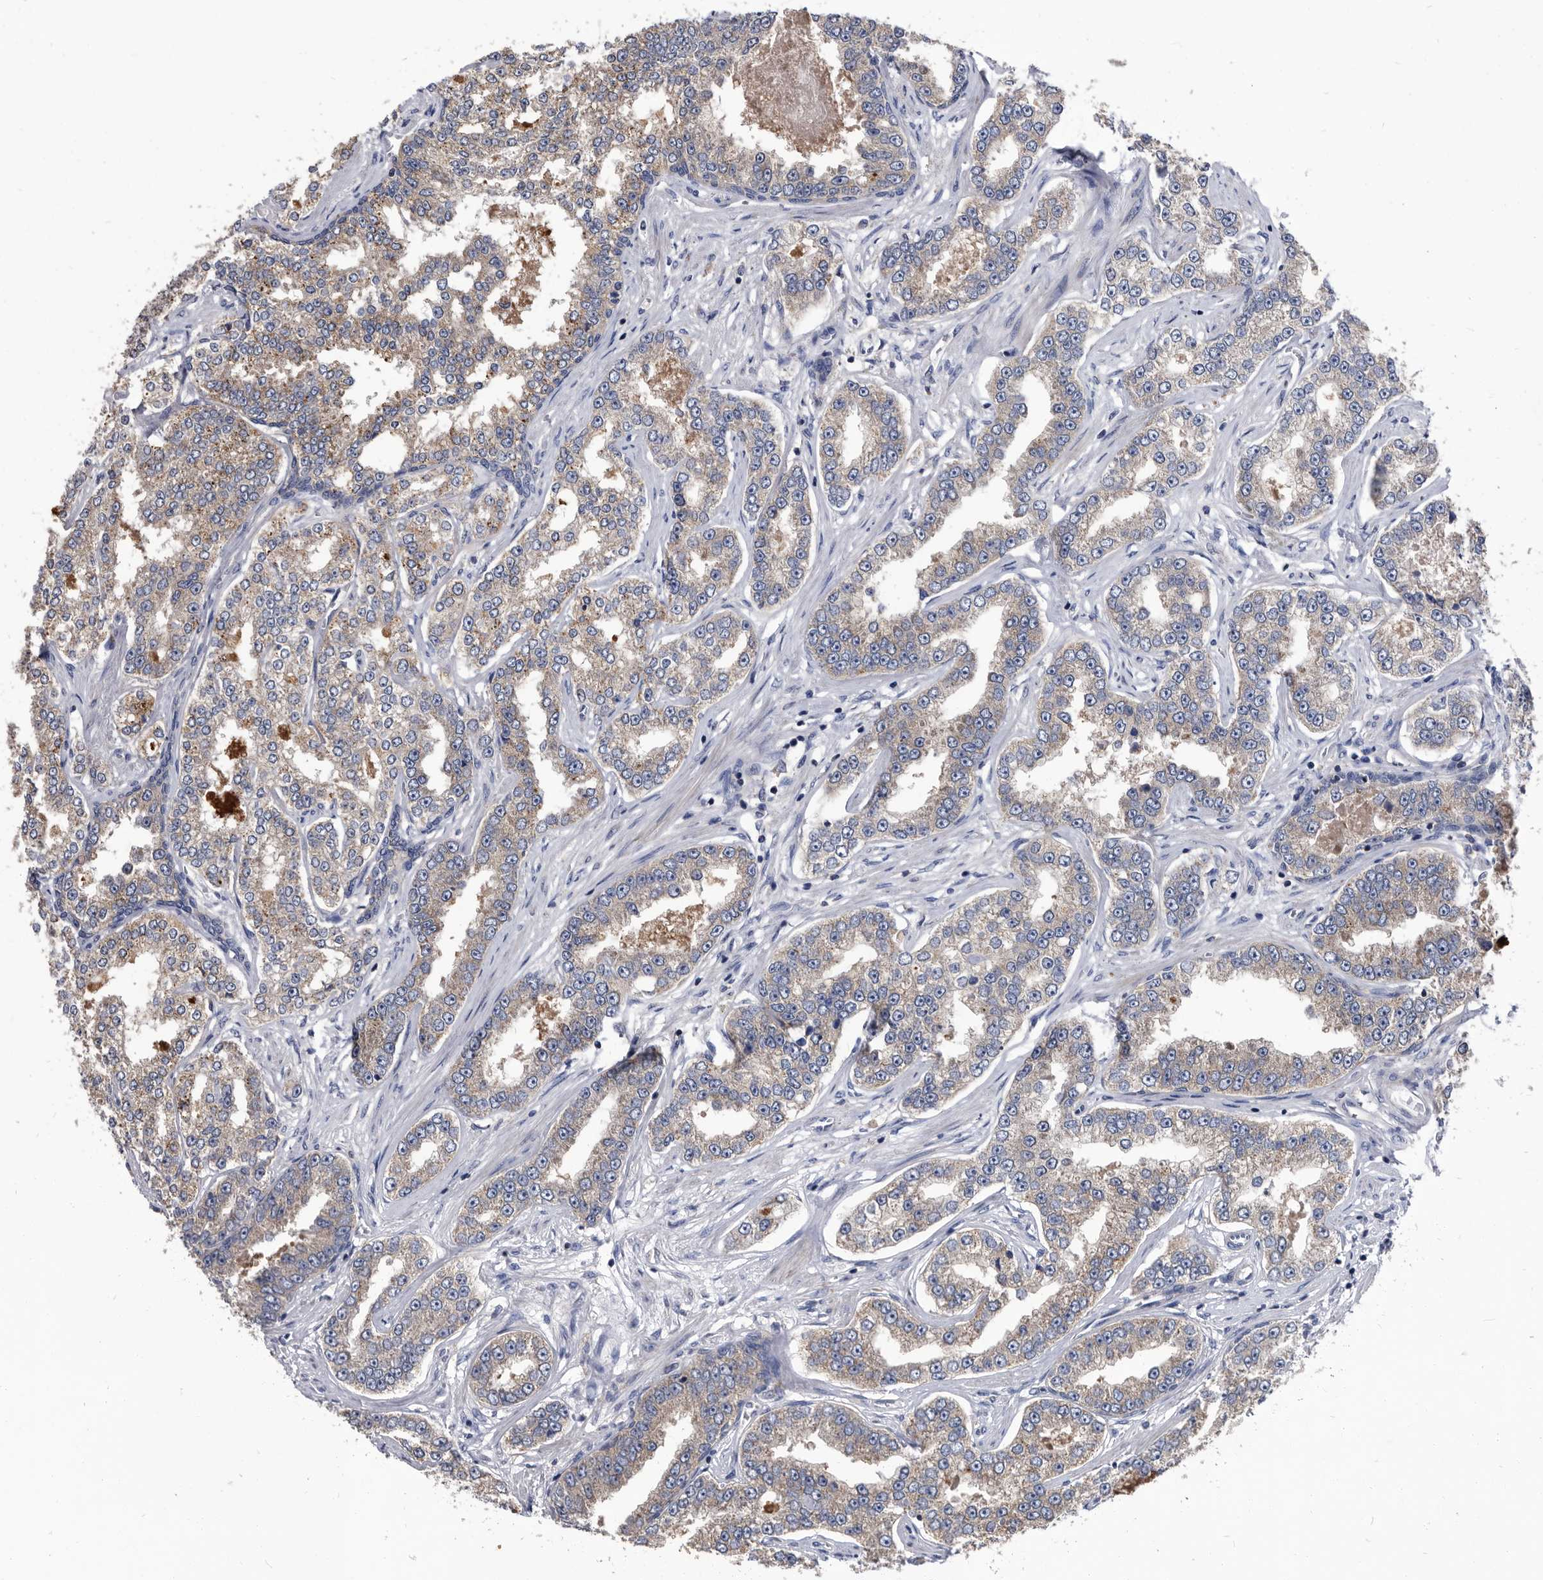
{"staining": {"intensity": "weak", "quantity": ">75%", "location": "cytoplasmic/membranous"}, "tissue": "prostate cancer", "cell_type": "Tumor cells", "image_type": "cancer", "snomed": [{"axis": "morphology", "description": "Normal tissue, NOS"}, {"axis": "morphology", "description": "Adenocarcinoma, High grade"}, {"axis": "topography", "description": "Prostate"}], "caption": "Protein analysis of prostate cancer (adenocarcinoma (high-grade)) tissue reveals weak cytoplasmic/membranous positivity in about >75% of tumor cells.", "gene": "DTNBP1", "patient": {"sex": "male", "age": 83}}